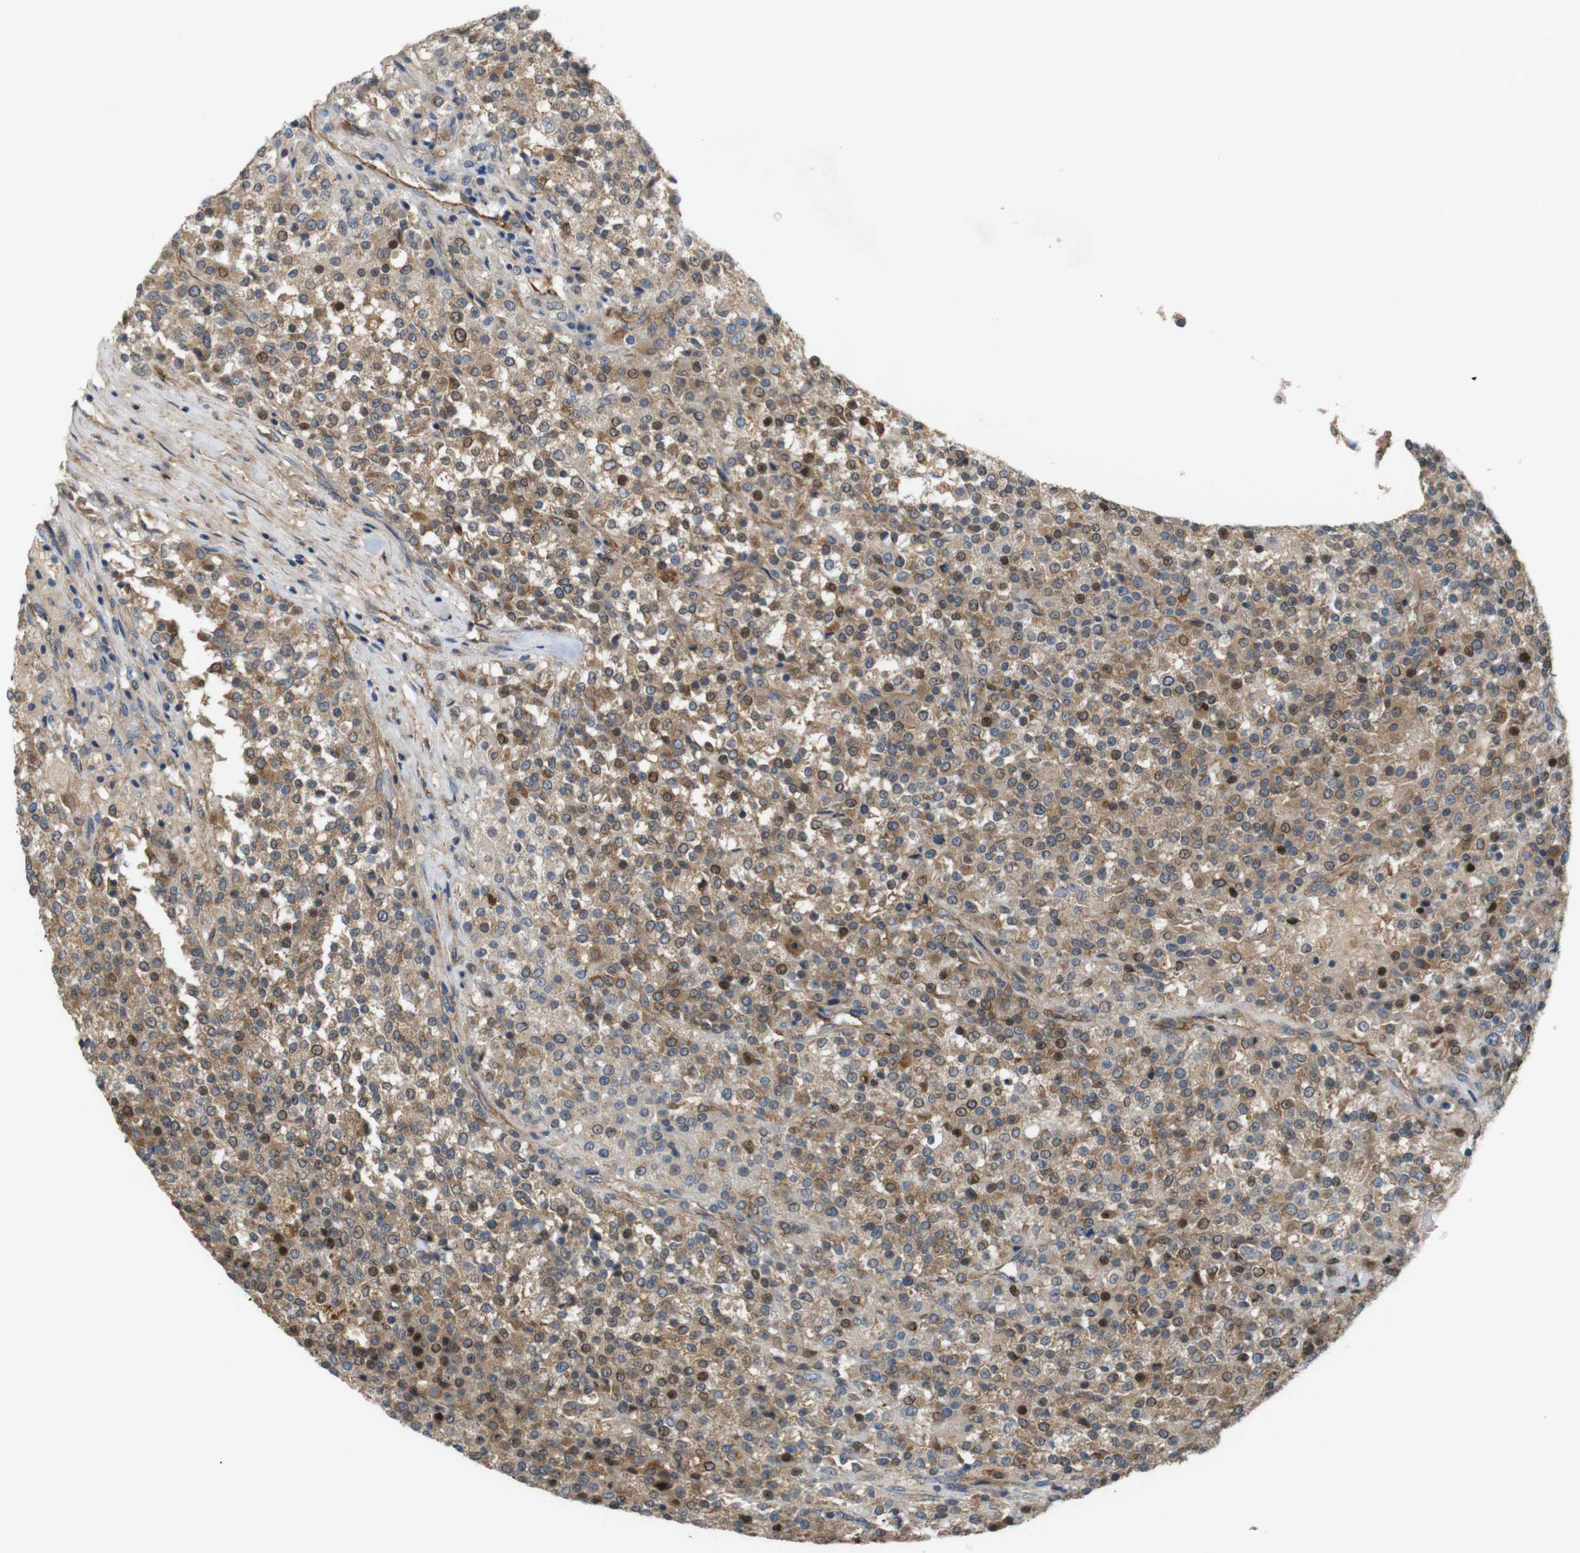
{"staining": {"intensity": "moderate", "quantity": ">75%", "location": "cytoplasmic/membranous,nuclear"}, "tissue": "testis cancer", "cell_type": "Tumor cells", "image_type": "cancer", "snomed": [{"axis": "morphology", "description": "Seminoma, NOS"}, {"axis": "topography", "description": "Testis"}], "caption": "A brown stain highlights moderate cytoplasmic/membranous and nuclear expression of a protein in testis seminoma tumor cells.", "gene": "BVES", "patient": {"sex": "male", "age": 59}}